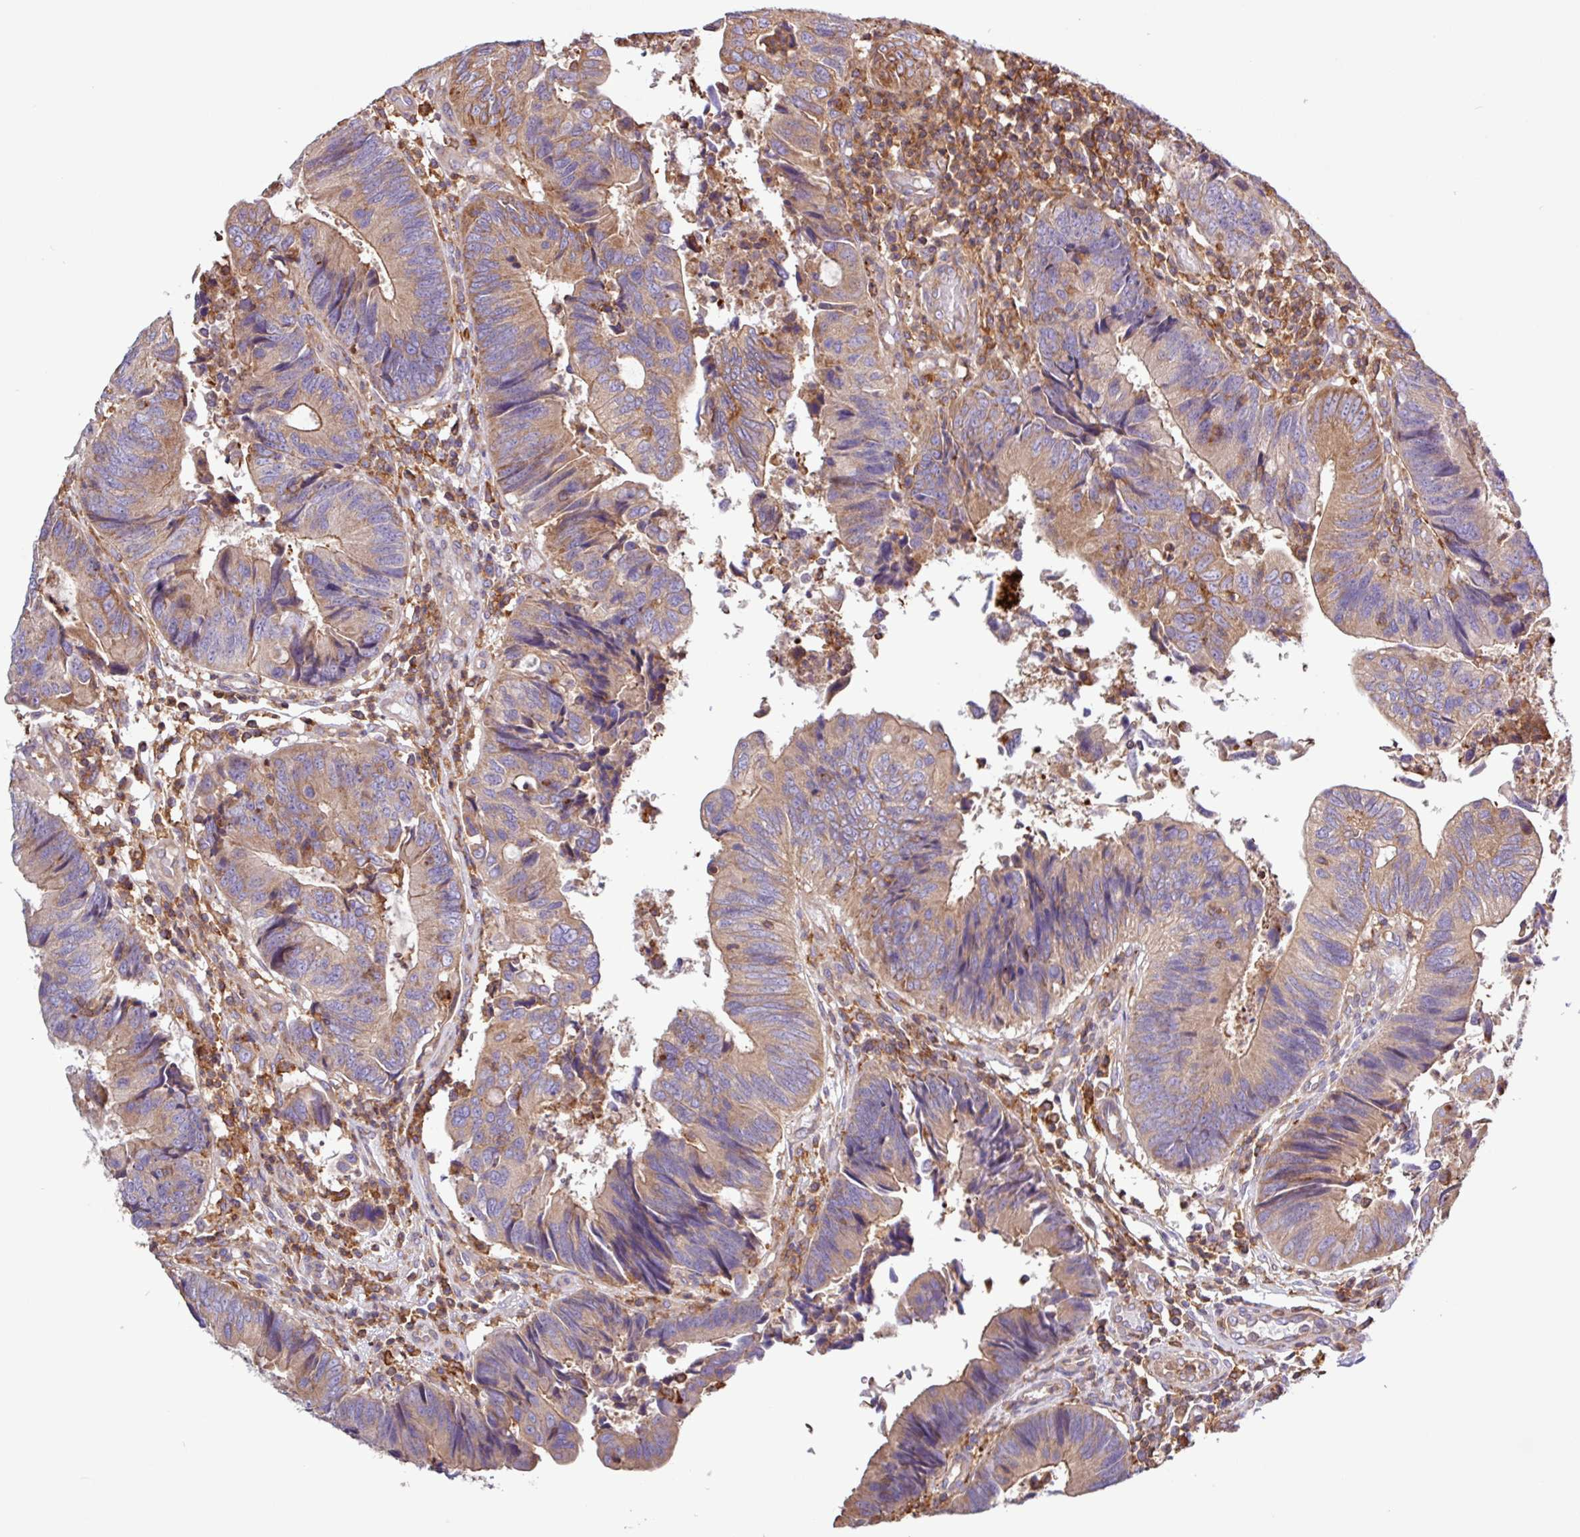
{"staining": {"intensity": "moderate", "quantity": ">75%", "location": "cytoplasmic/membranous"}, "tissue": "colorectal cancer", "cell_type": "Tumor cells", "image_type": "cancer", "snomed": [{"axis": "morphology", "description": "Adenocarcinoma, NOS"}, {"axis": "topography", "description": "Colon"}], "caption": "Colorectal adenocarcinoma stained for a protein exhibits moderate cytoplasmic/membranous positivity in tumor cells.", "gene": "ACTR3", "patient": {"sex": "female", "age": 67}}